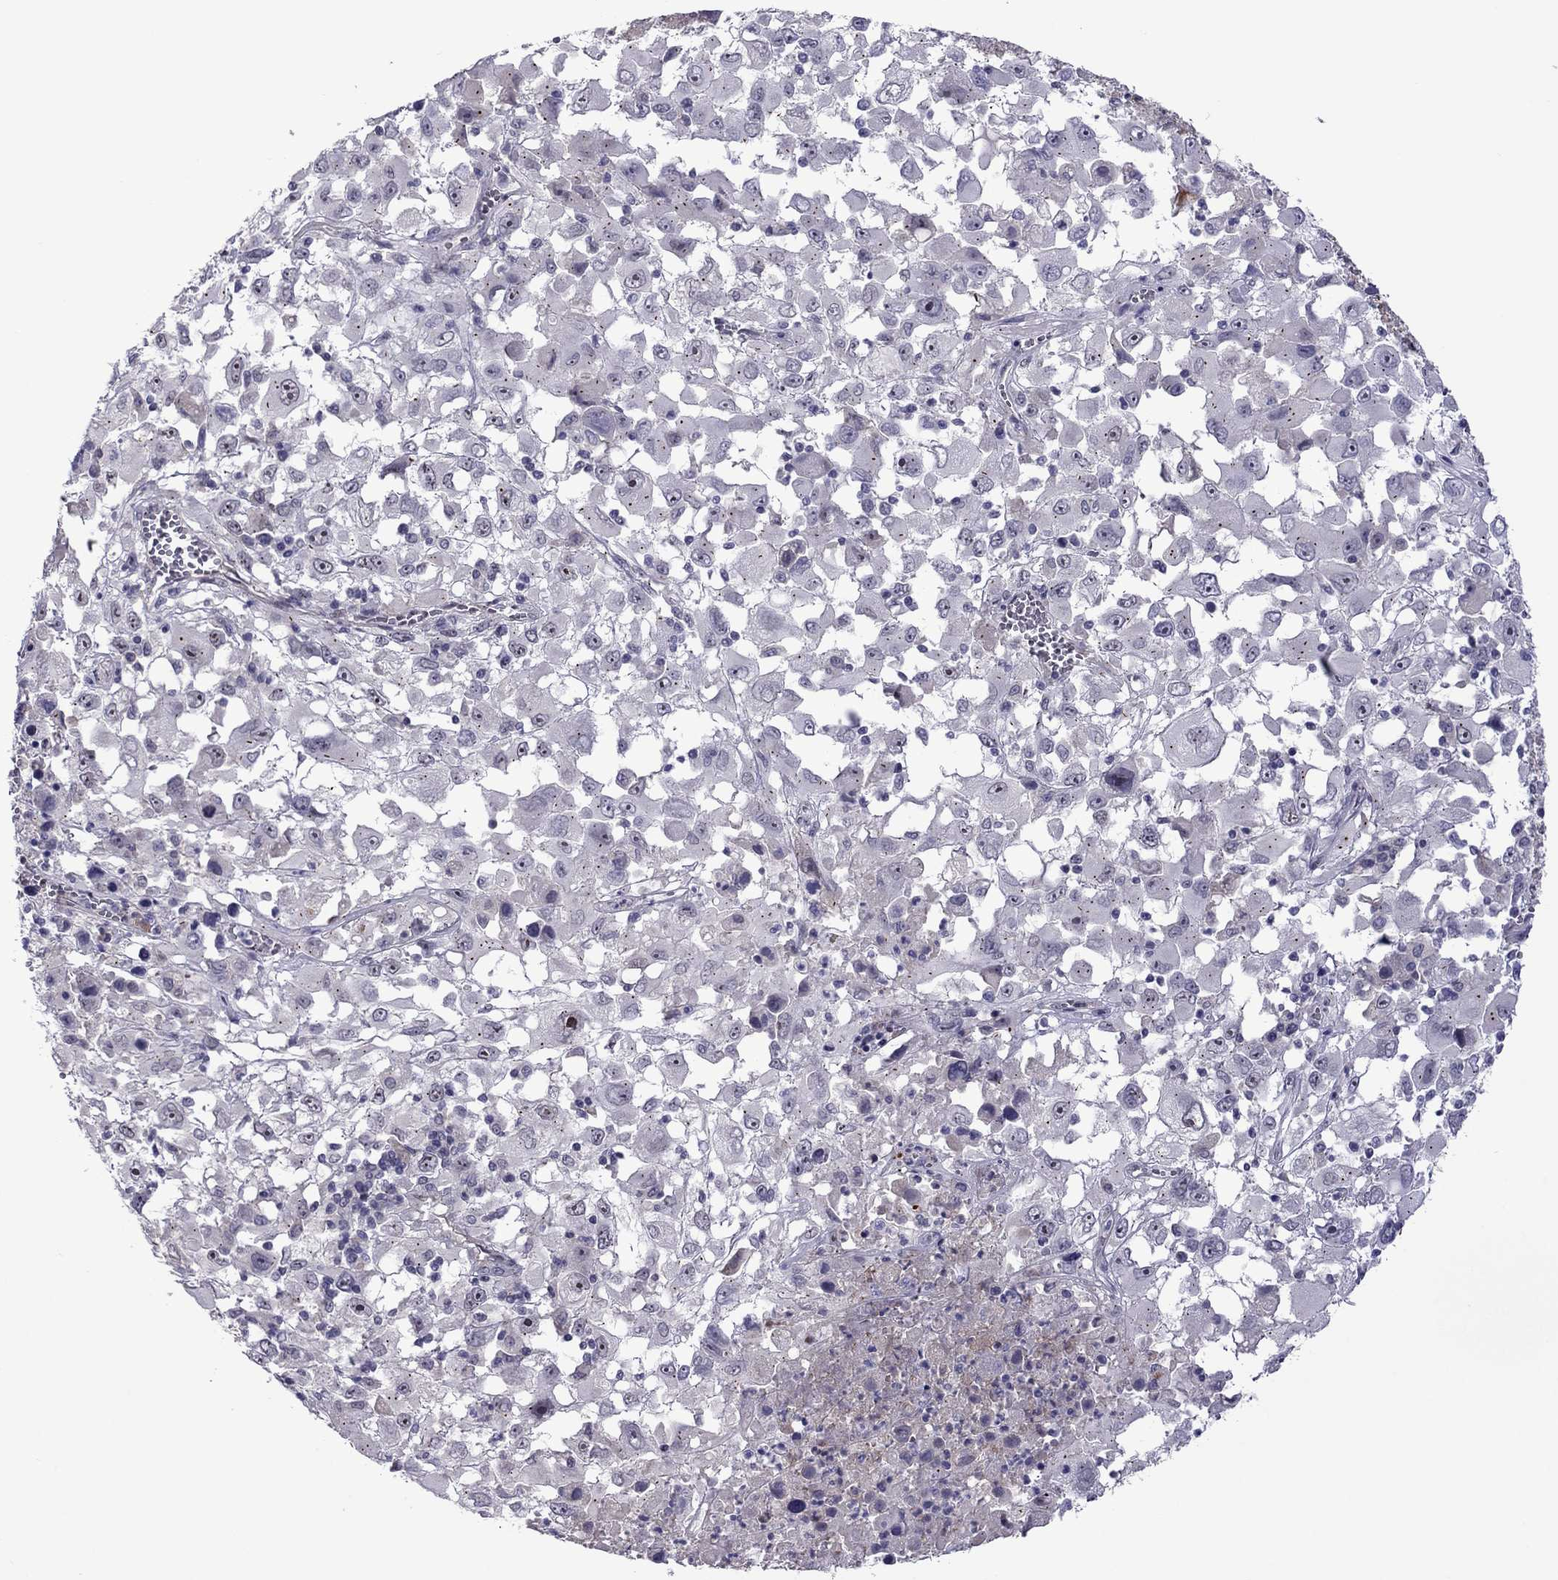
{"staining": {"intensity": "negative", "quantity": "none", "location": "none"}, "tissue": "melanoma", "cell_type": "Tumor cells", "image_type": "cancer", "snomed": [{"axis": "morphology", "description": "Malignant melanoma, Metastatic site"}, {"axis": "topography", "description": "Soft tissue"}], "caption": "Immunohistochemistry (IHC) of melanoma exhibits no staining in tumor cells.", "gene": "MYBPH", "patient": {"sex": "male", "age": 50}}